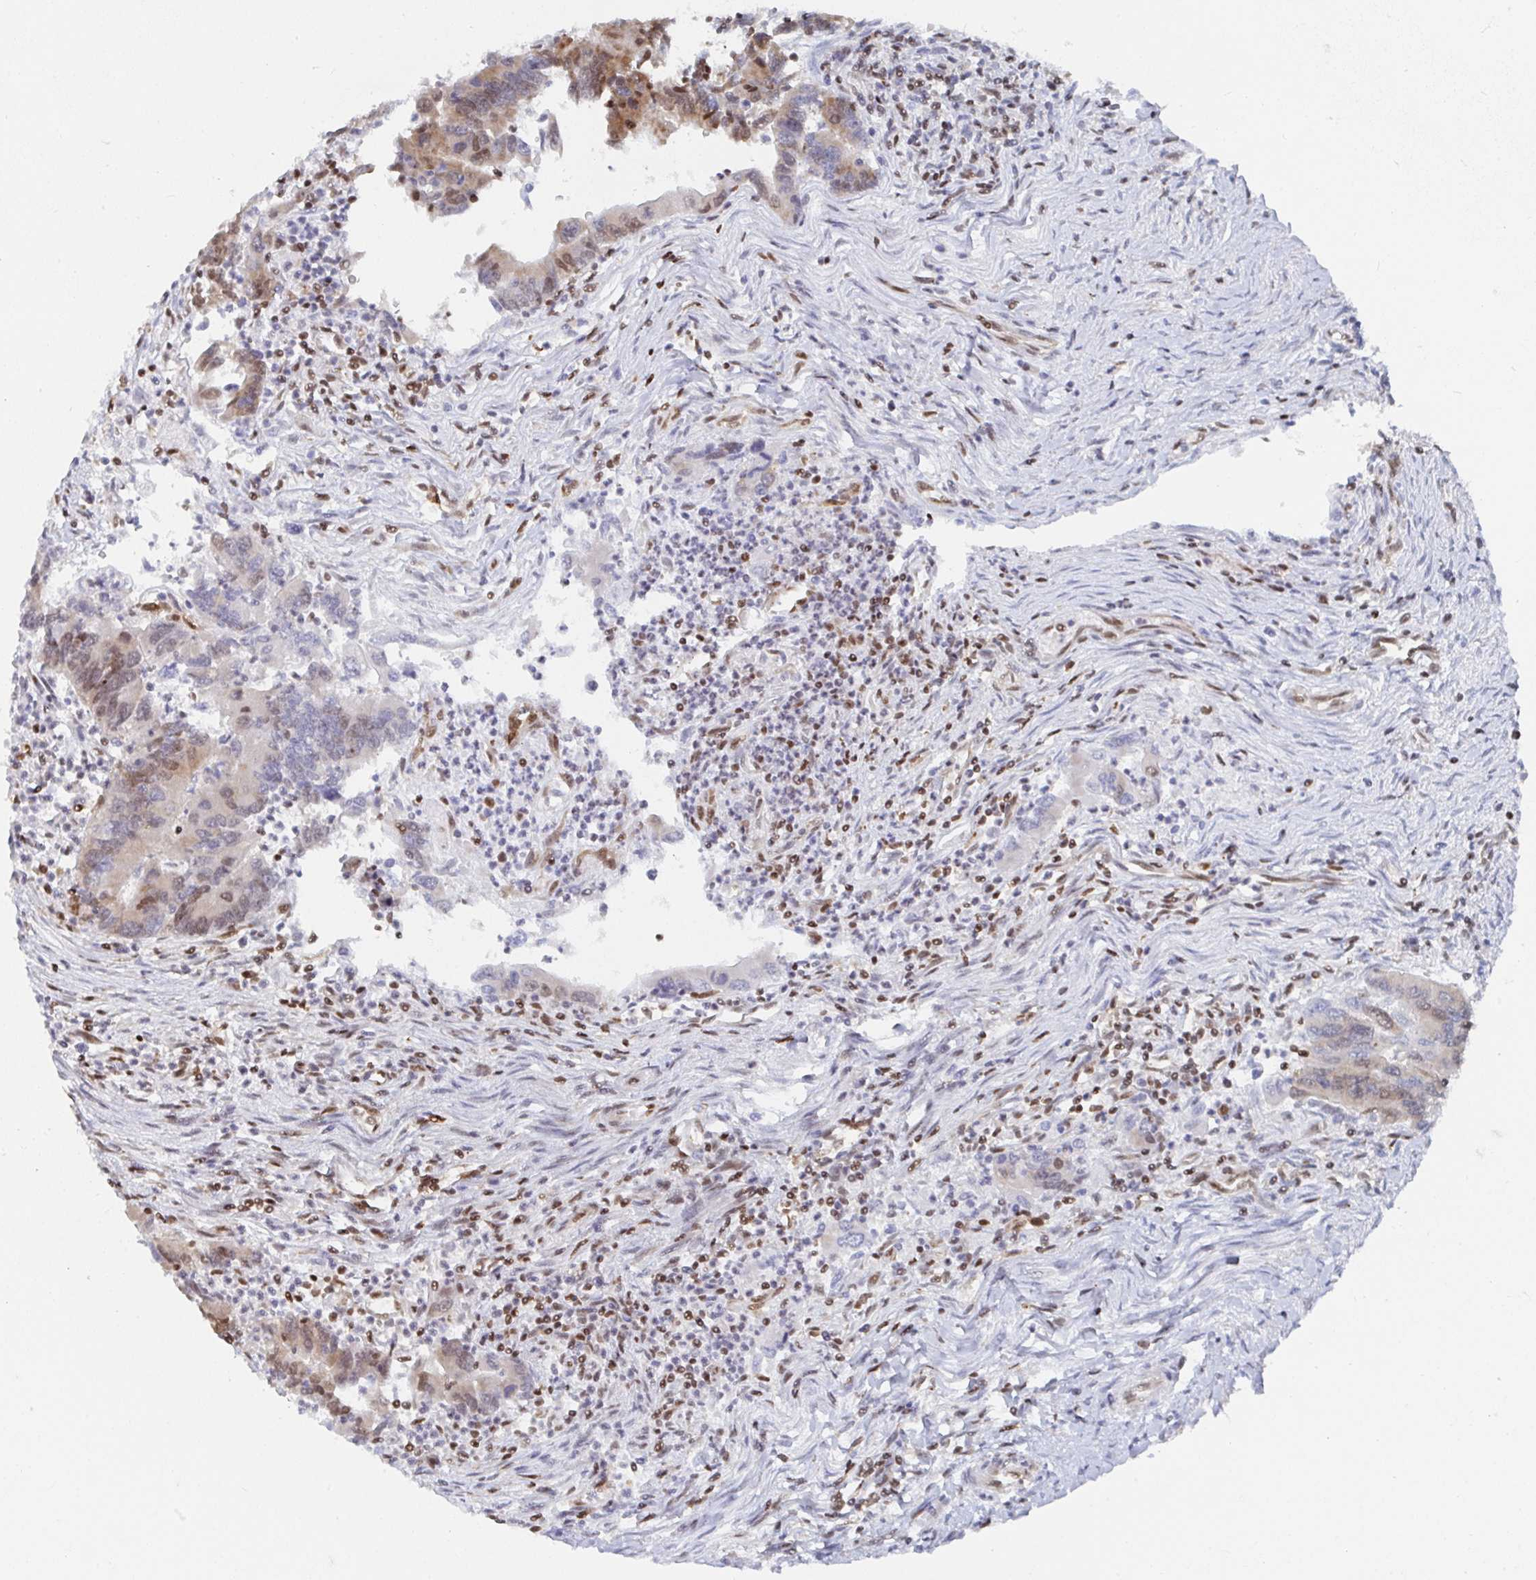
{"staining": {"intensity": "moderate", "quantity": "25%-75%", "location": "cytoplasmic/membranous,nuclear"}, "tissue": "colorectal cancer", "cell_type": "Tumor cells", "image_type": "cancer", "snomed": [{"axis": "morphology", "description": "Adenocarcinoma, NOS"}, {"axis": "topography", "description": "Colon"}], "caption": "This is a histology image of IHC staining of adenocarcinoma (colorectal), which shows moderate staining in the cytoplasmic/membranous and nuclear of tumor cells.", "gene": "EWSR1", "patient": {"sex": "female", "age": 67}}